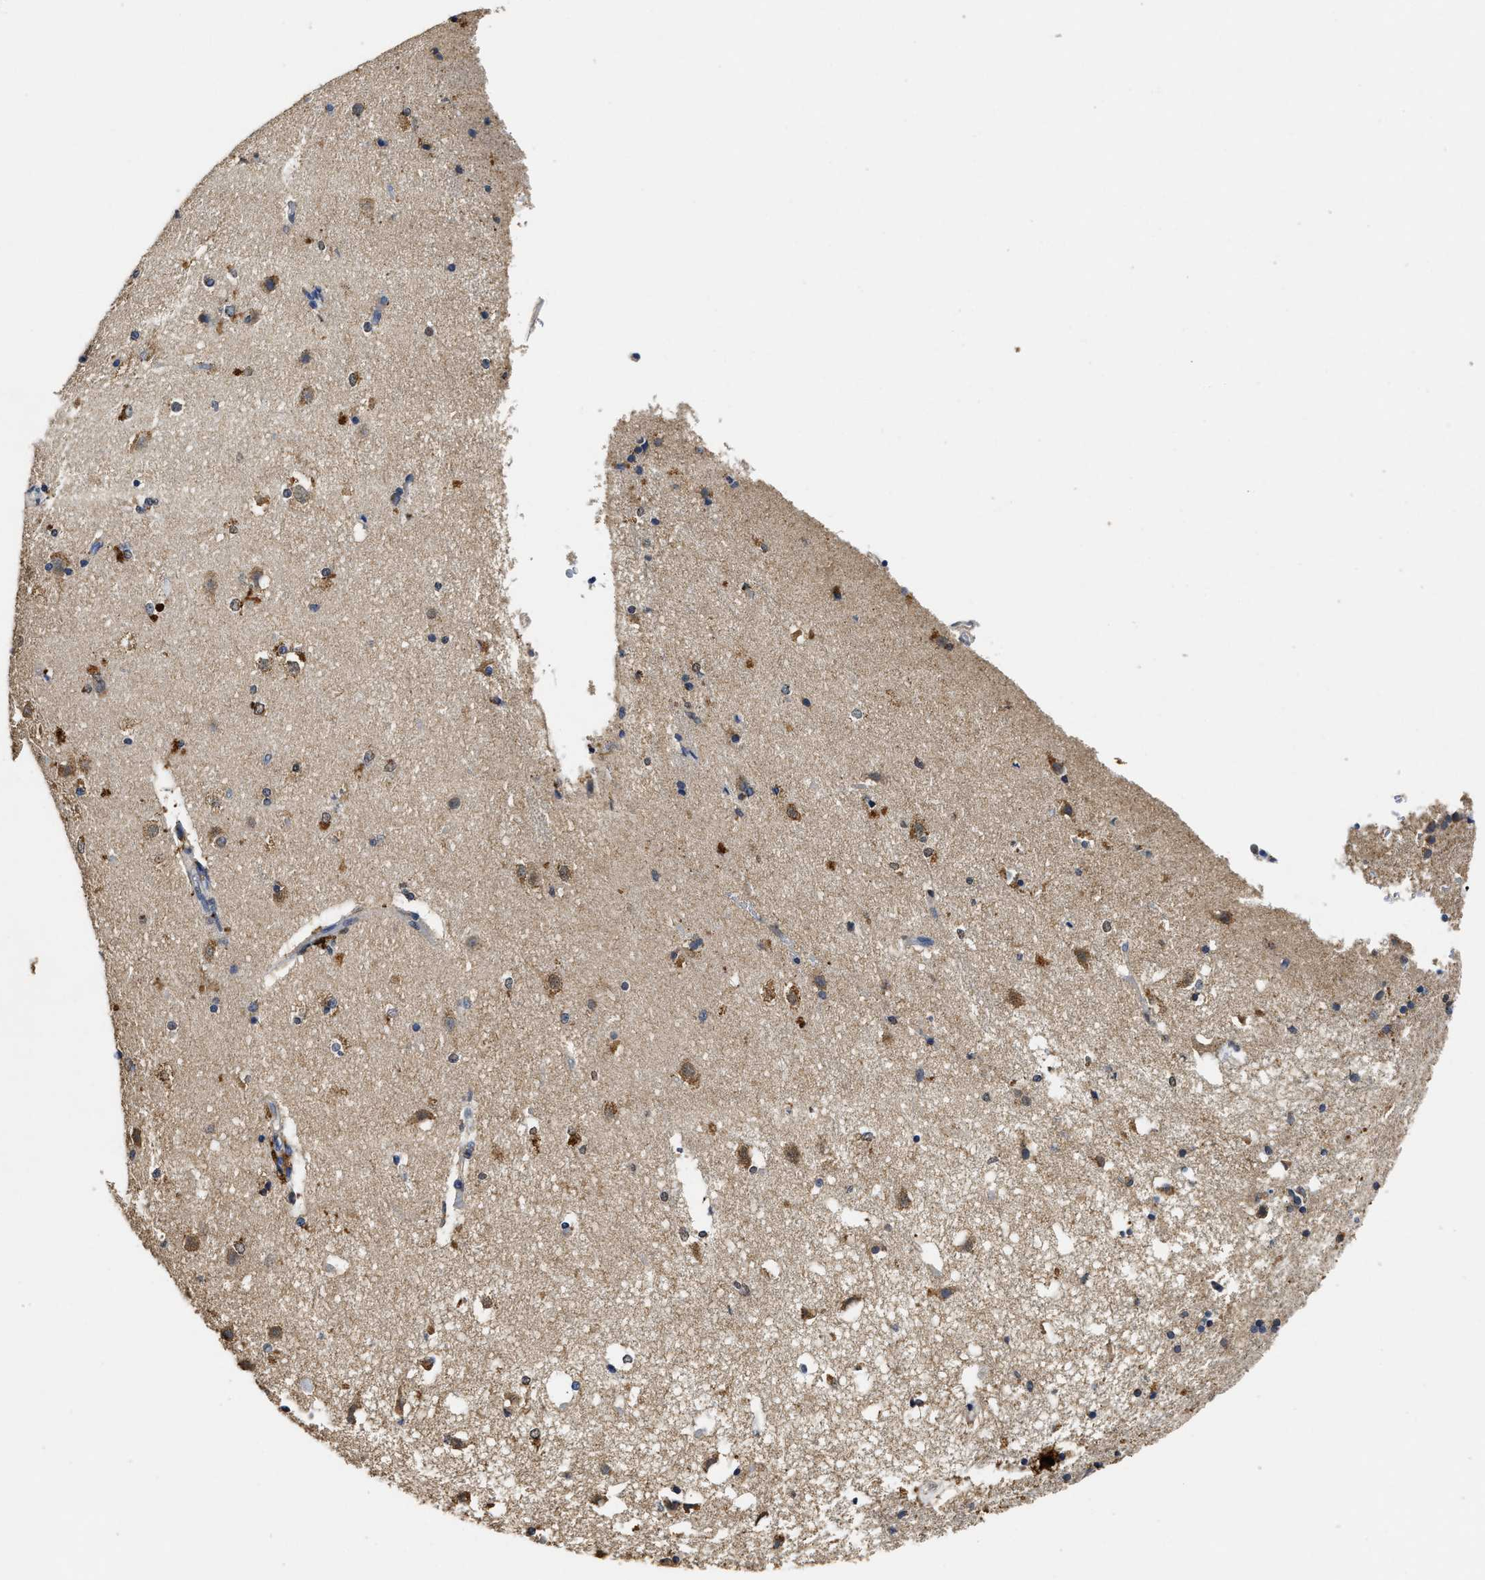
{"staining": {"intensity": "moderate", "quantity": "<25%", "location": "cytoplasmic/membranous"}, "tissue": "caudate", "cell_type": "Glial cells", "image_type": "normal", "snomed": [{"axis": "morphology", "description": "Normal tissue, NOS"}, {"axis": "topography", "description": "Lateral ventricle wall"}], "caption": "Caudate was stained to show a protein in brown. There is low levels of moderate cytoplasmic/membranous positivity in approximately <25% of glial cells. Ihc stains the protein of interest in brown and the nuclei are stained blue.", "gene": "CTNNA1", "patient": {"sex": "female", "age": 19}}